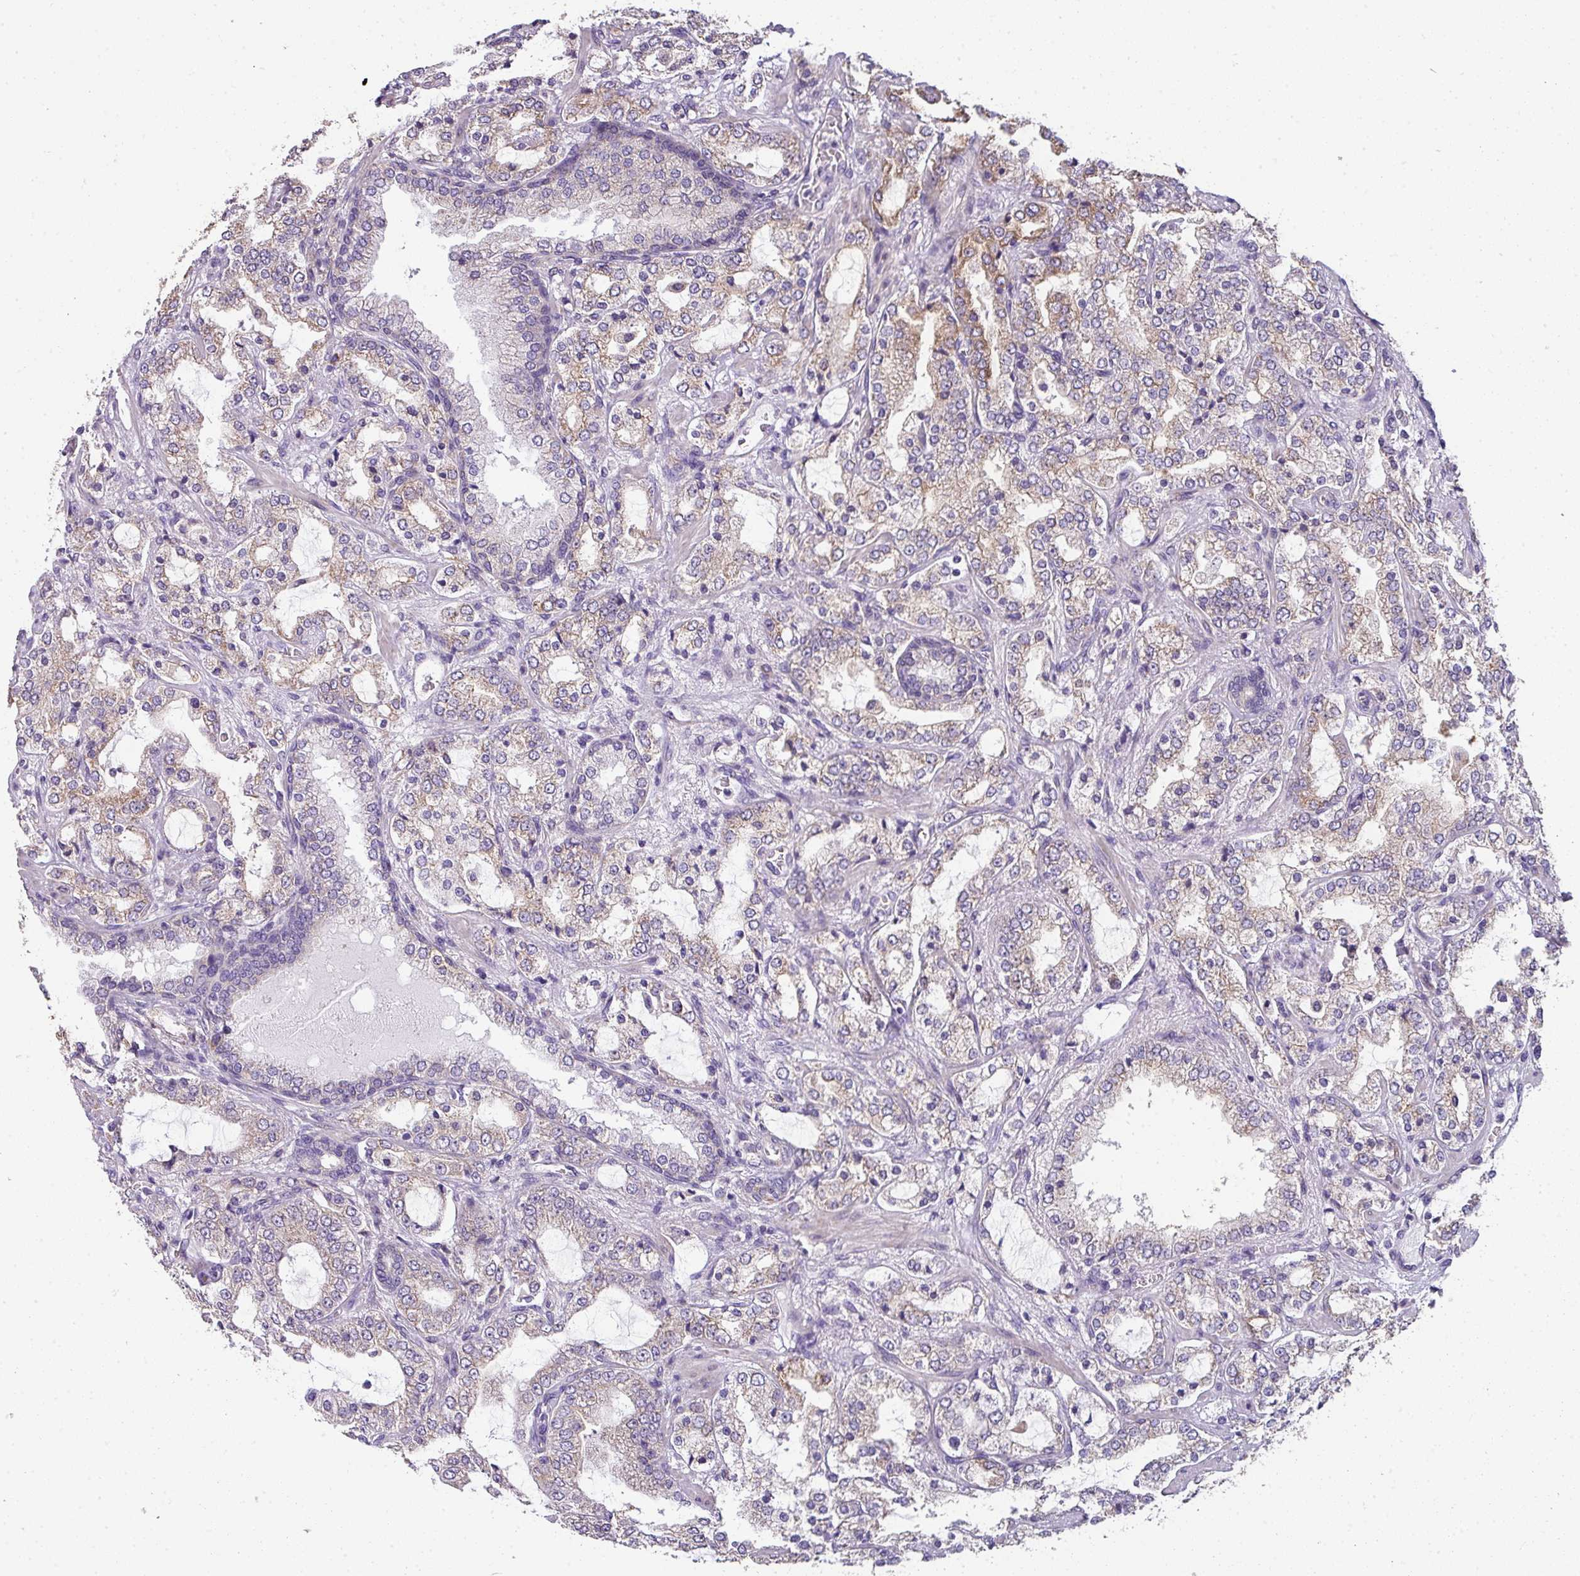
{"staining": {"intensity": "weak", "quantity": "25%-75%", "location": "cytoplasmic/membranous"}, "tissue": "prostate cancer", "cell_type": "Tumor cells", "image_type": "cancer", "snomed": [{"axis": "morphology", "description": "Adenocarcinoma, High grade"}, {"axis": "topography", "description": "Prostate"}], "caption": "IHC photomicrograph of neoplastic tissue: prostate cancer stained using immunohistochemistry exhibits low levels of weak protein expression localized specifically in the cytoplasmic/membranous of tumor cells, appearing as a cytoplasmic/membranous brown color.", "gene": "PALS2", "patient": {"sex": "male", "age": 64}}